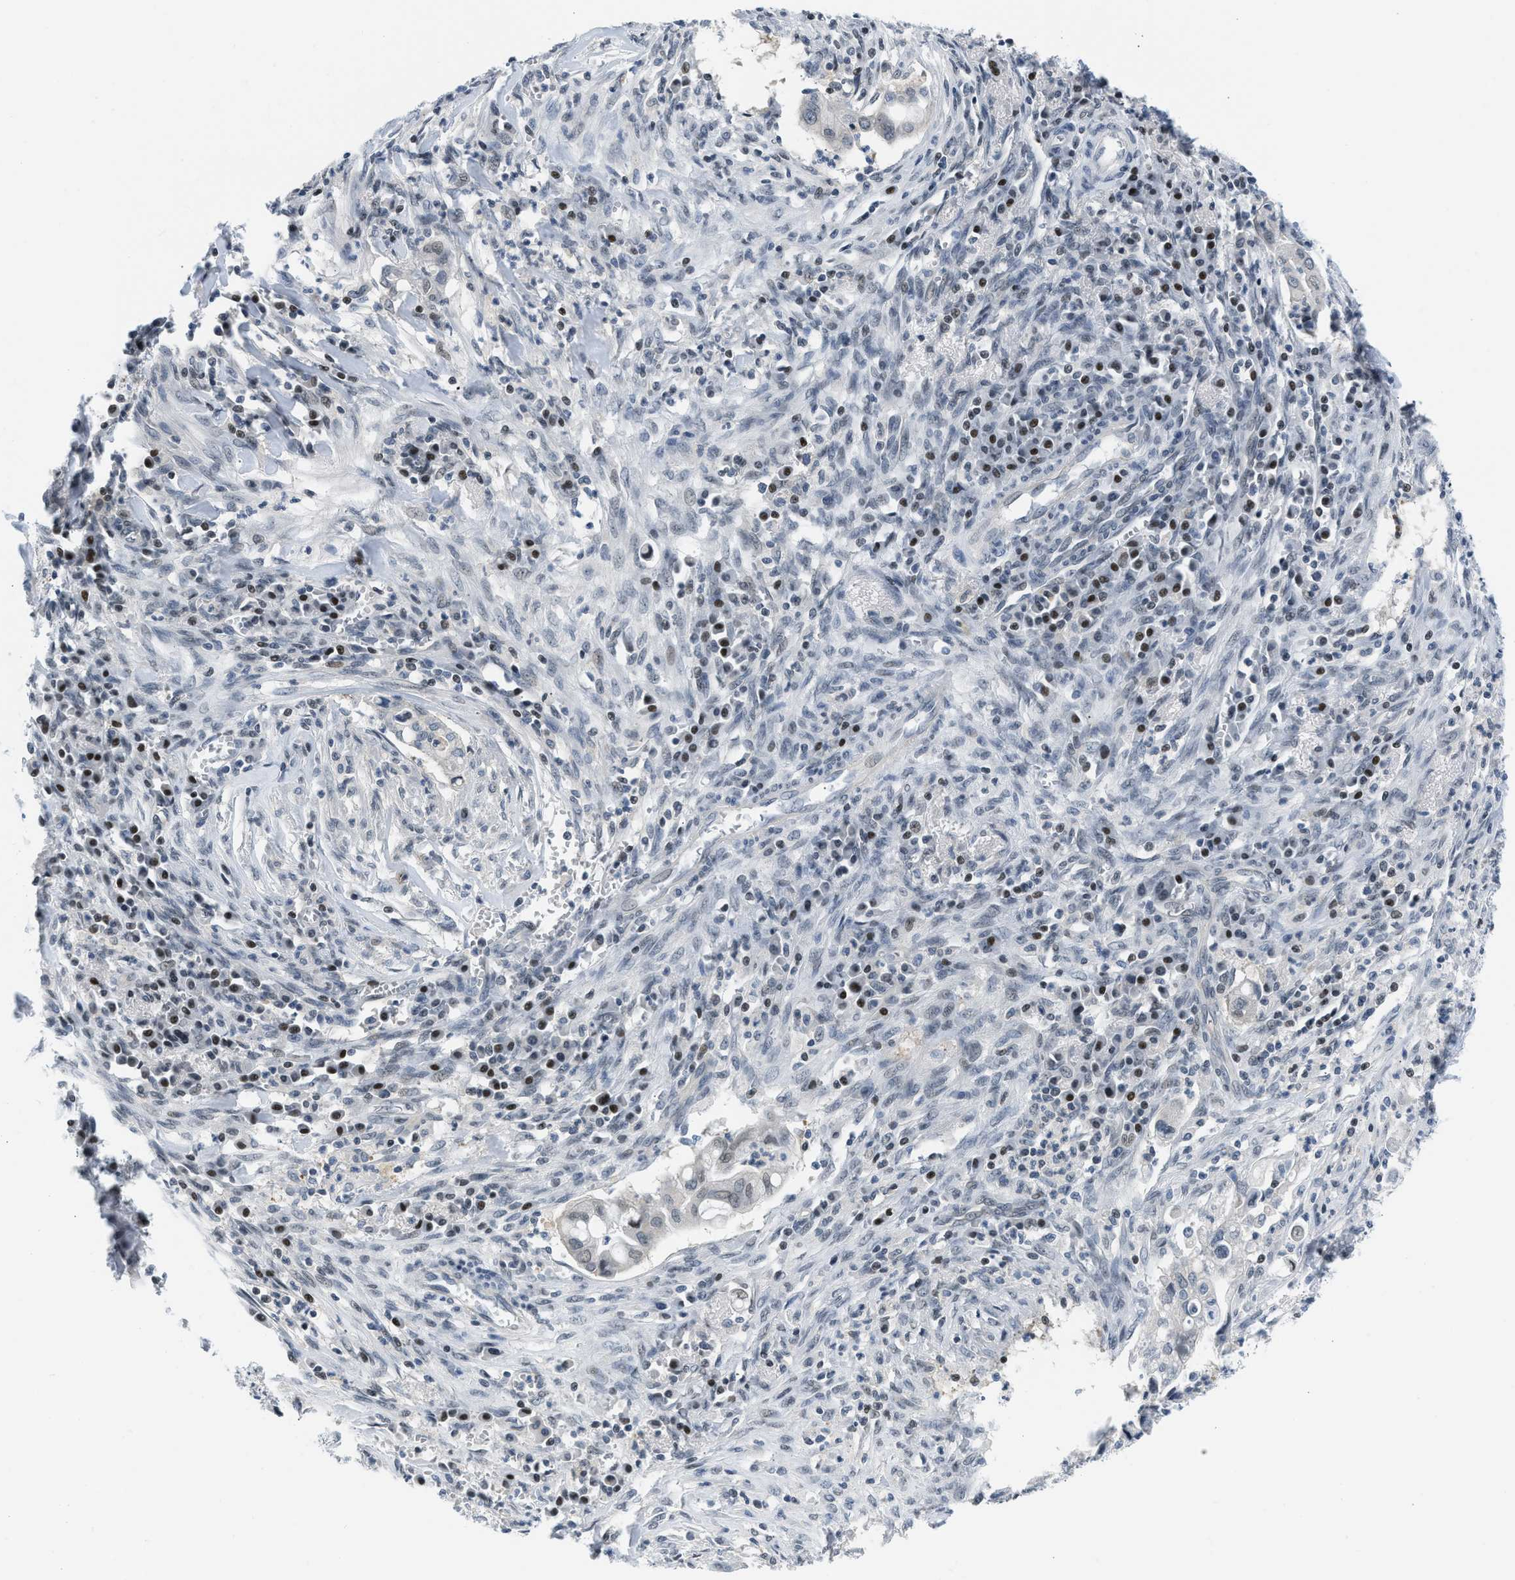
{"staining": {"intensity": "weak", "quantity": "<25%", "location": "nuclear"}, "tissue": "cervical cancer", "cell_type": "Tumor cells", "image_type": "cancer", "snomed": [{"axis": "morphology", "description": "Adenocarcinoma, NOS"}, {"axis": "topography", "description": "Cervix"}], "caption": "A high-resolution micrograph shows immunohistochemistry (IHC) staining of adenocarcinoma (cervical), which exhibits no significant expression in tumor cells.", "gene": "OLIG3", "patient": {"sex": "female", "age": 44}}